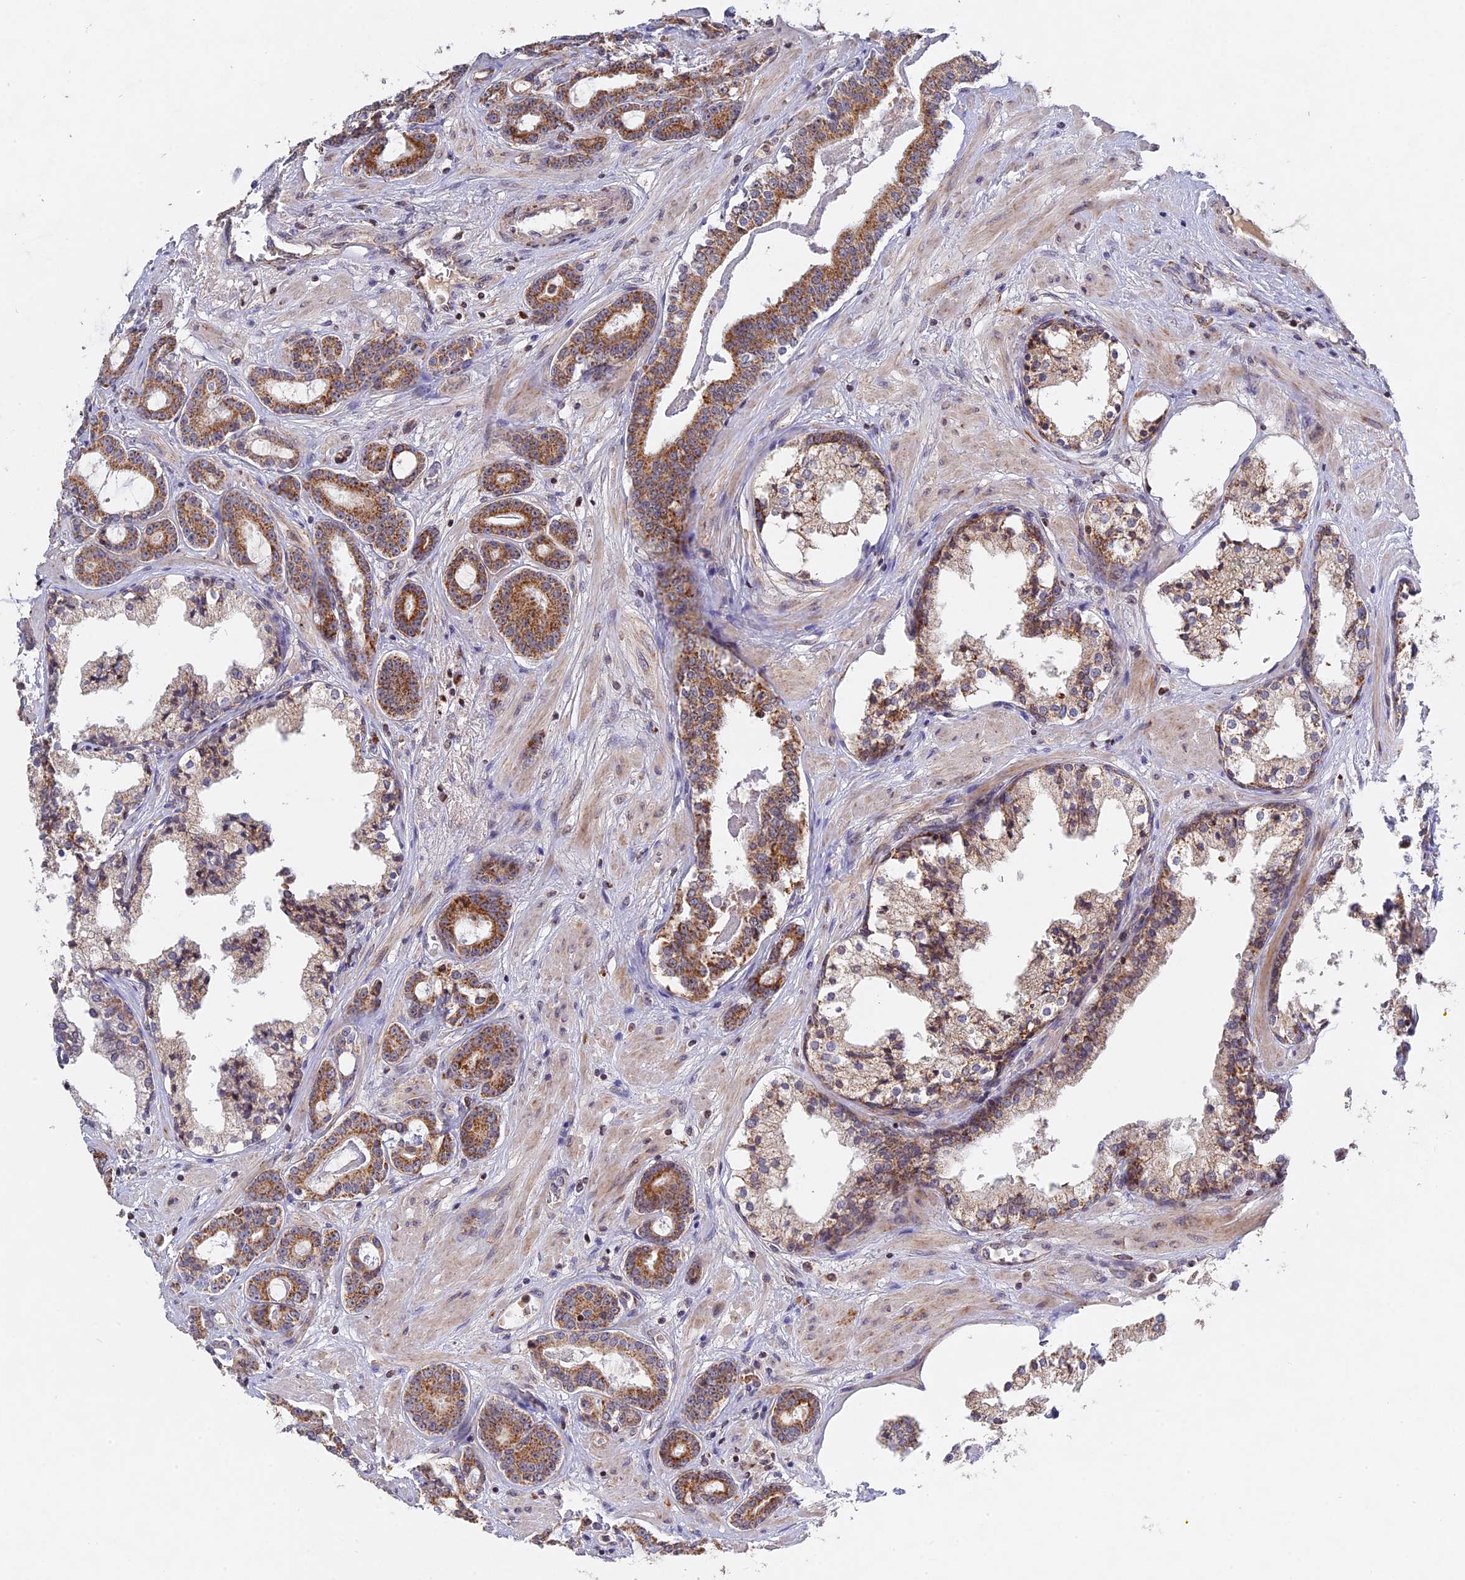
{"staining": {"intensity": "moderate", "quantity": ">75%", "location": "cytoplasmic/membranous"}, "tissue": "prostate cancer", "cell_type": "Tumor cells", "image_type": "cancer", "snomed": [{"axis": "morphology", "description": "Adenocarcinoma, High grade"}, {"axis": "topography", "description": "Prostate"}], "caption": "A high-resolution histopathology image shows immunohistochemistry (IHC) staining of prostate cancer (high-grade adenocarcinoma), which demonstrates moderate cytoplasmic/membranous expression in about >75% of tumor cells.", "gene": "MPV17L", "patient": {"sex": "male", "age": 58}}